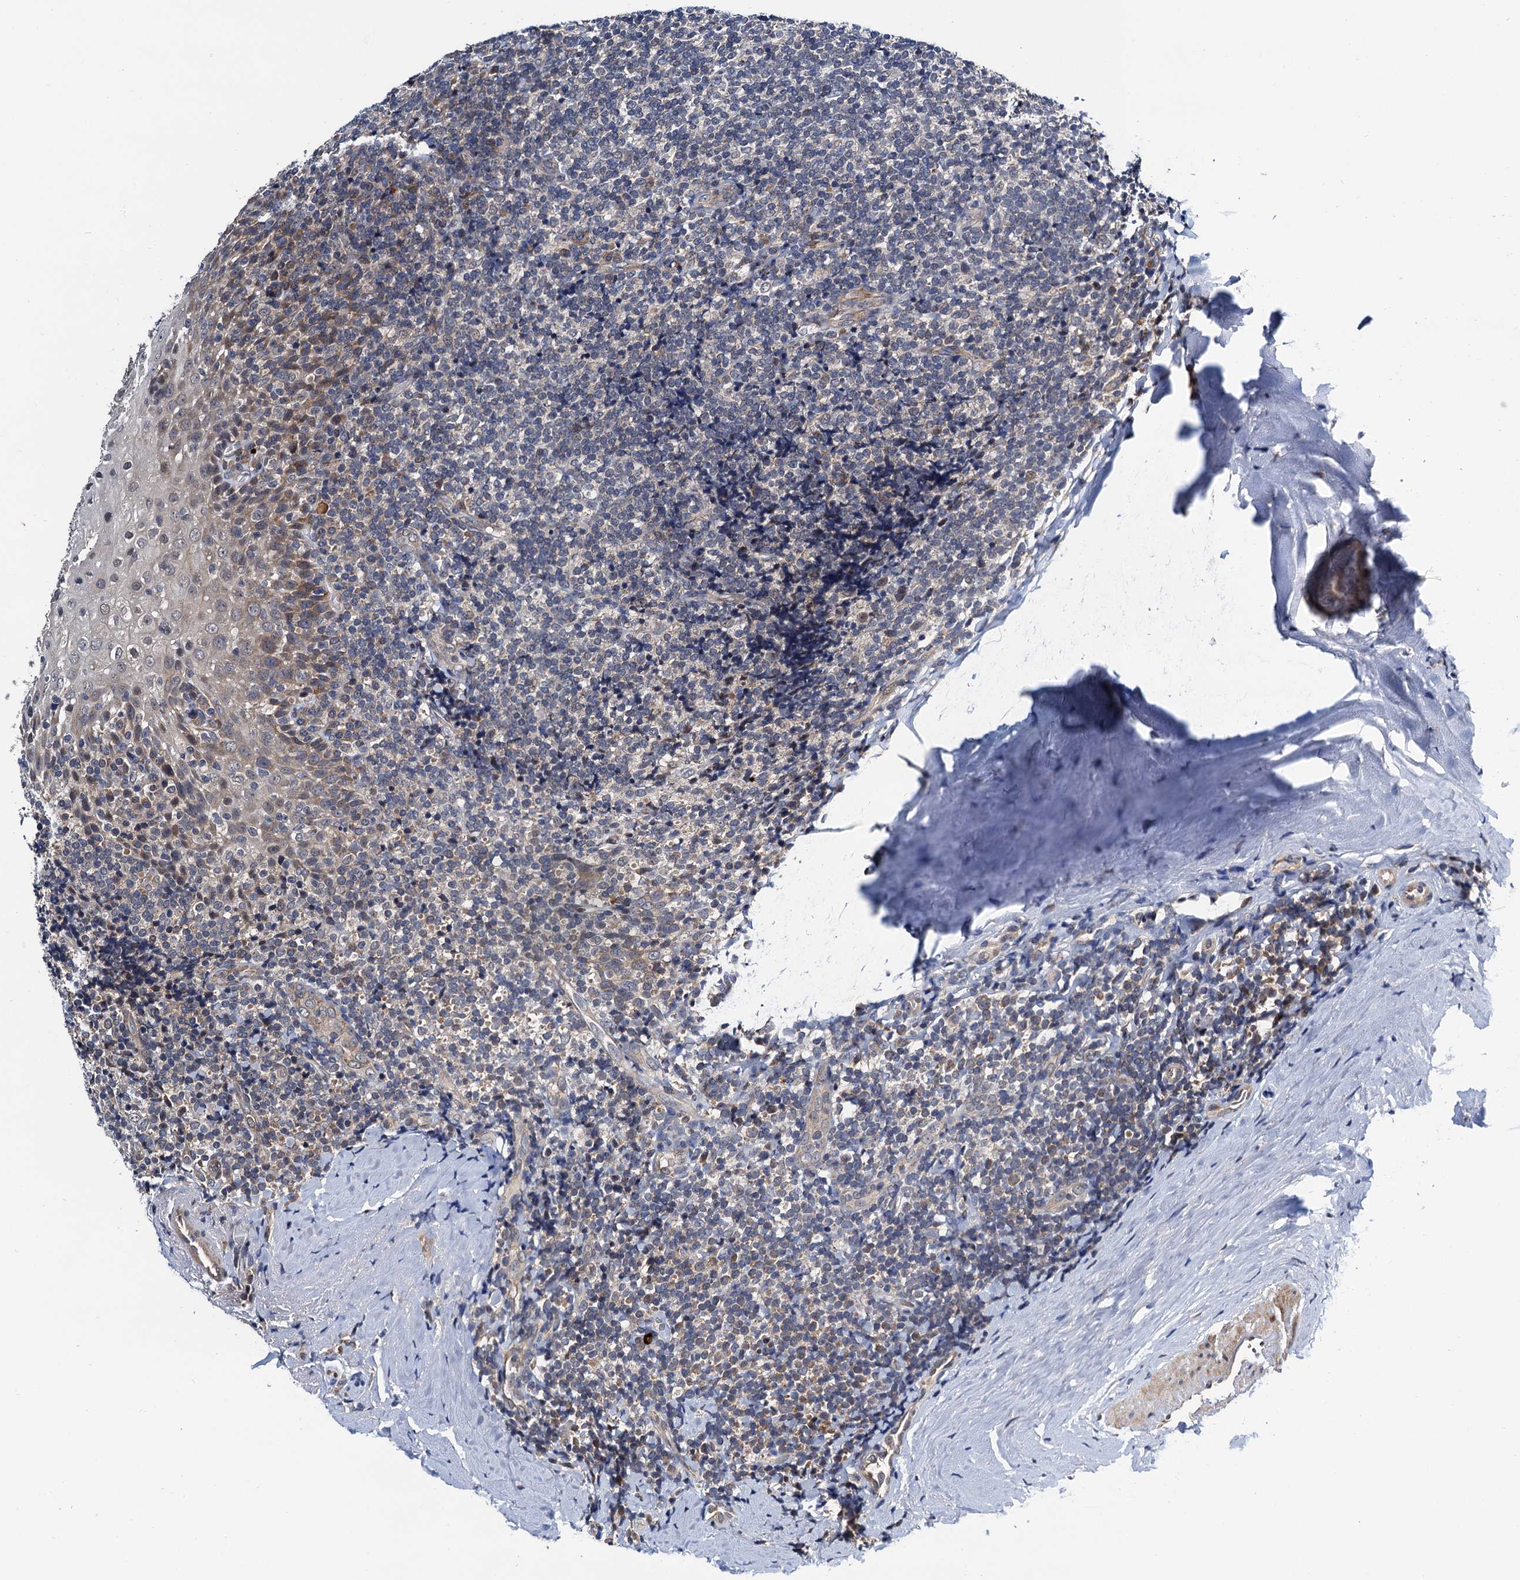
{"staining": {"intensity": "negative", "quantity": "none", "location": "none"}, "tissue": "tonsil", "cell_type": "Germinal center cells", "image_type": "normal", "snomed": [{"axis": "morphology", "description": "Normal tissue, NOS"}, {"axis": "topography", "description": "Tonsil"}], "caption": "IHC photomicrograph of unremarkable tonsil: human tonsil stained with DAB (3,3'-diaminobenzidine) displays no significant protein positivity in germinal center cells.", "gene": "NAA16", "patient": {"sex": "male", "age": 37}}